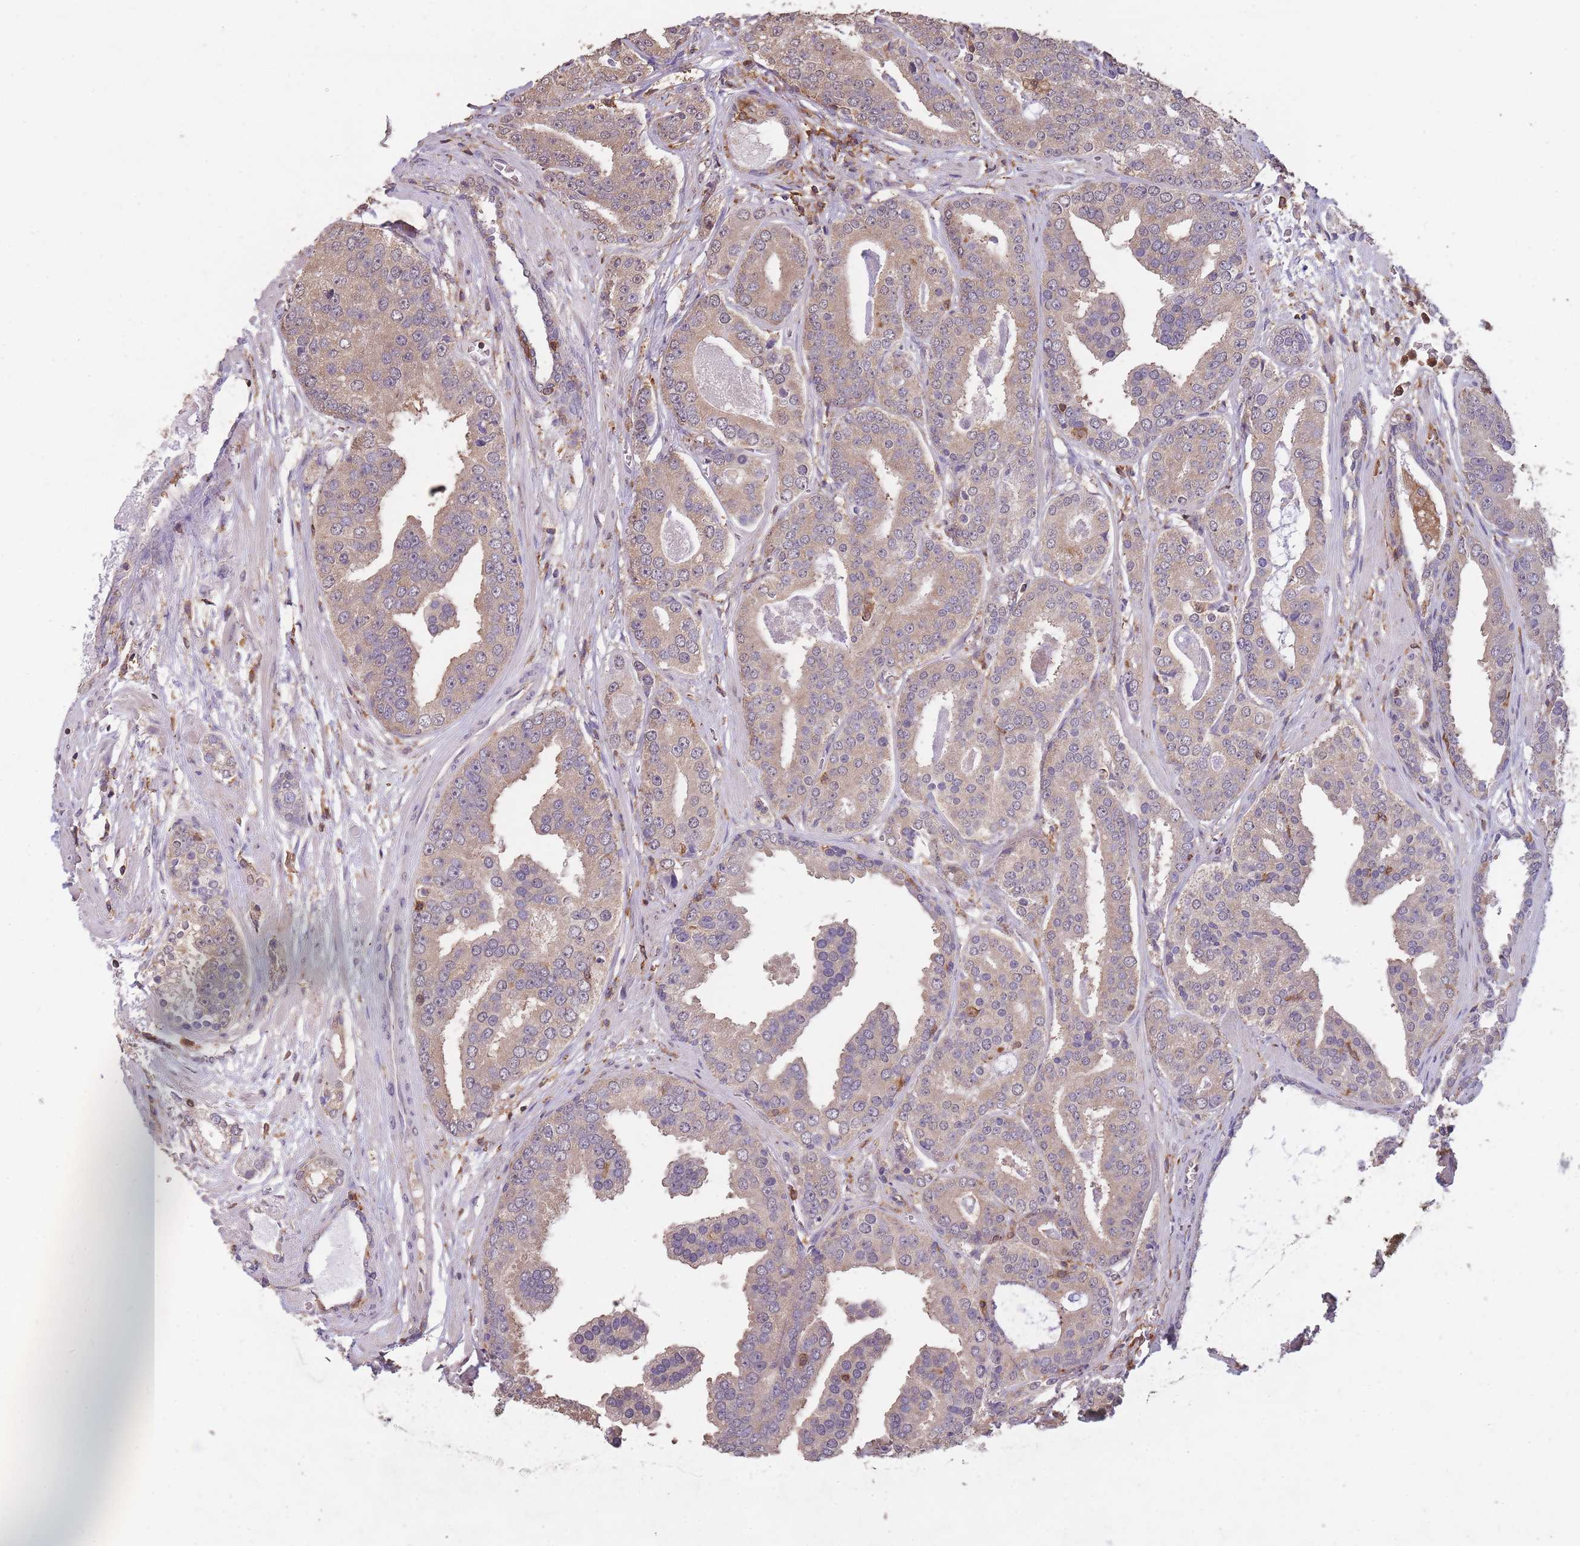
{"staining": {"intensity": "weak", "quantity": ">75%", "location": "cytoplasmic/membranous"}, "tissue": "prostate cancer", "cell_type": "Tumor cells", "image_type": "cancer", "snomed": [{"axis": "morphology", "description": "Adenocarcinoma, High grade"}, {"axis": "topography", "description": "Prostate"}], "caption": "A photomicrograph showing weak cytoplasmic/membranous staining in approximately >75% of tumor cells in prostate cancer, as visualized by brown immunohistochemical staining.", "gene": "GMIP", "patient": {"sex": "male", "age": 71}}